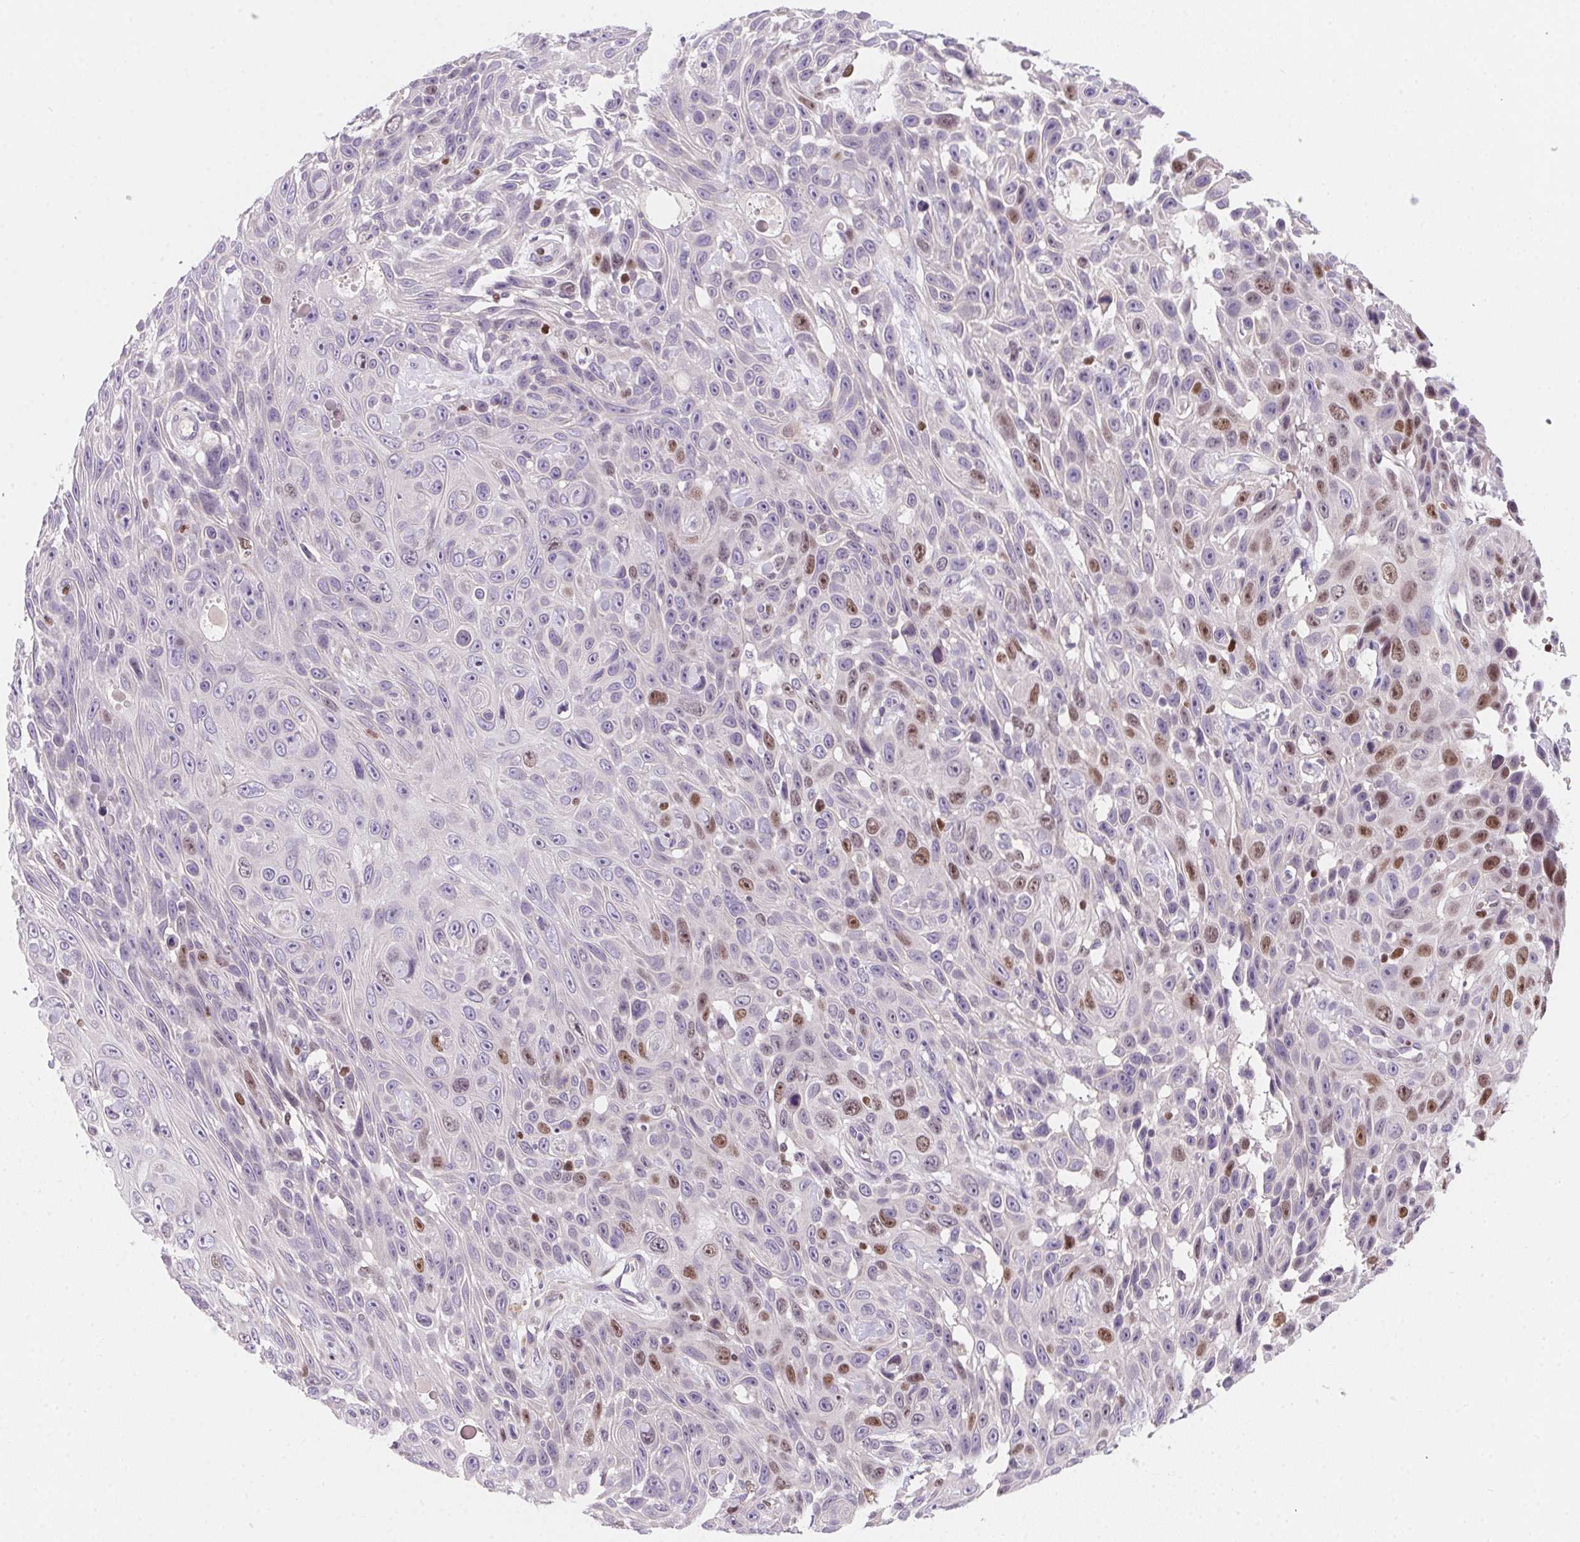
{"staining": {"intensity": "moderate", "quantity": "<25%", "location": "nuclear"}, "tissue": "skin cancer", "cell_type": "Tumor cells", "image_type": "cancer", "snomed": [{"axis": "morphology", "description": "Squamous cell carcinoma, NOS"}, {"axis": "topography", "description": "Skin"}], "caption": "This photomicrograph displays immunohistochemistry (IHC) staining of skin cancer (squamous cell carcinoma), with low moderate nuclear positivity in approximately <25% of tumor cells.", "gene": "HELLS", "patient": {"sex": "male", "age": 82}}